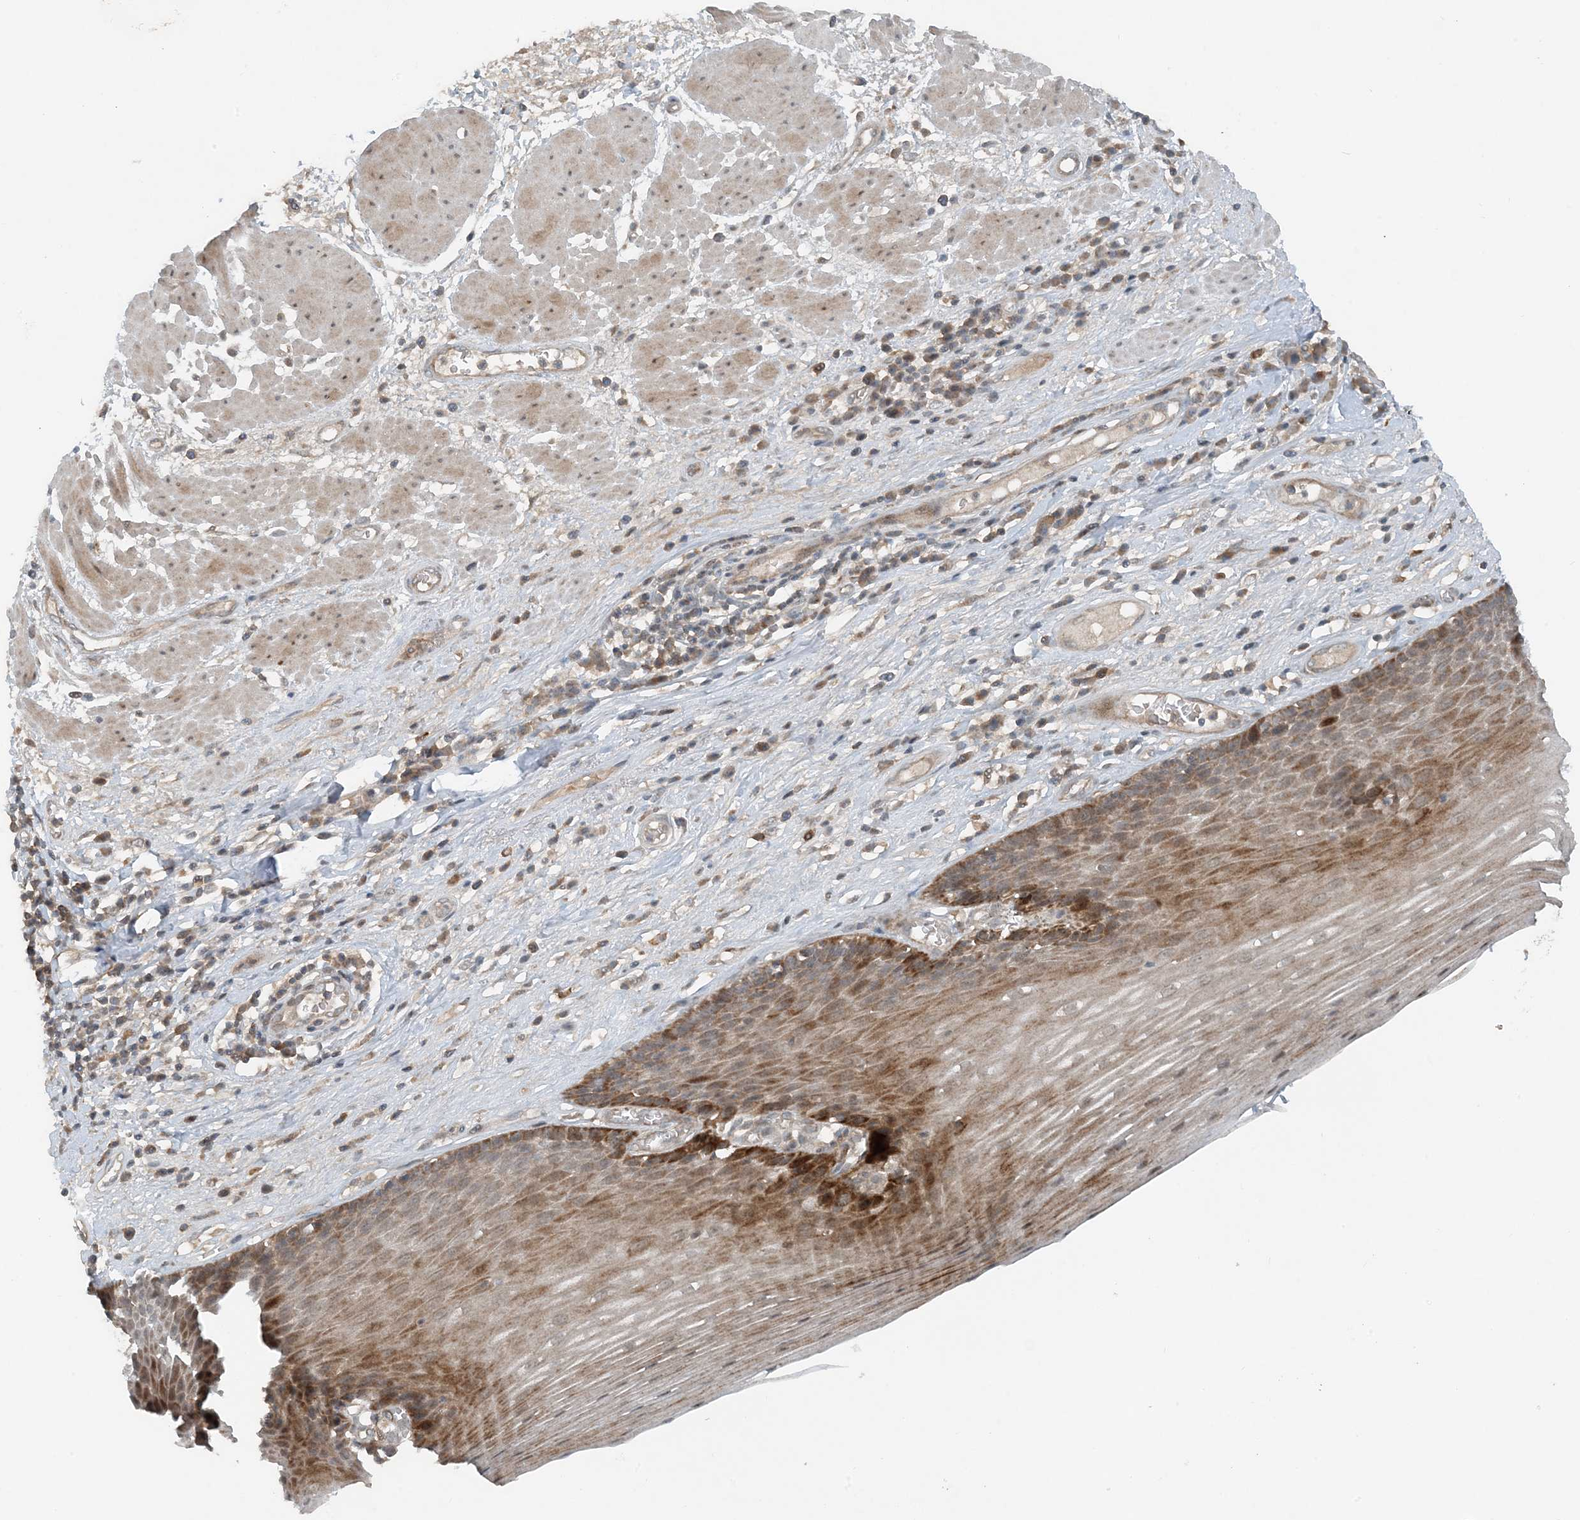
{"staining": {"intensity": "moderate", "quantity": ">75%", "location": "cytoplasmic/membranous"}, "tissue": "esophagus", "cell_type": "Squamous epithelial cells", "image_type": "normal", "snomed": [{"axis": "morphology", "description": "Normal tissue, NOS"}, {"axis": "topography", "description": "Esophagus"}], "caption": "This histopathology image exhibits IHC staining of normal human esophagus, with medium moderate cytoplasmic/membranous expression in approximately >75% of squamous epithelial cells.", "gene": "MITD1", "patient": {"sex": "male", "age": 62}}